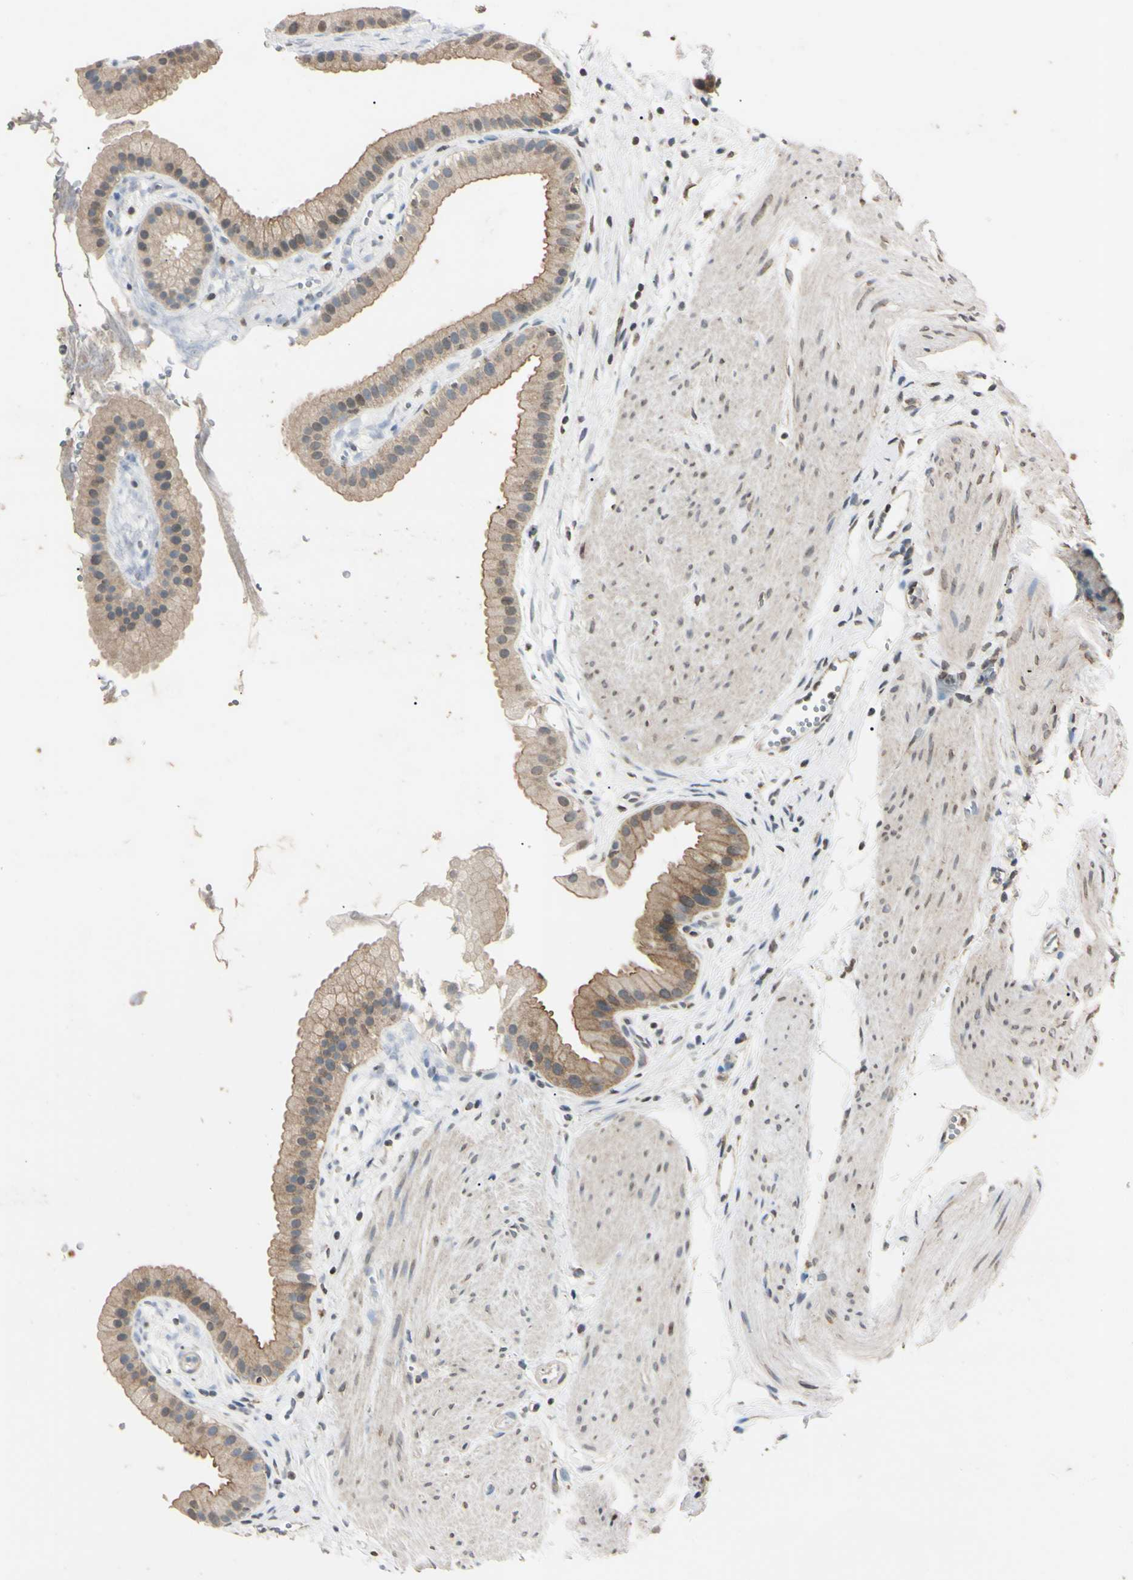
{"staining": {"intensity": "moderate", "quantity": ">75%", "location": "cytoplasmic/membranous"}, "tissue": "gallbladder", "cell_type": "Glandular cells", "image_type": "normal", "snomed": [{"axis": "morphology", "description": "Normal tissue, NOS"}, {"axis": "topography", "description": "Gallbladder"}], "caption": "Gallbladder stained with DAB (3,3'-diaminobenzidine) IHC demonstrates medium levels of moderate cytoplasmic/membranous staining in approximately >75% of glandular cells. The protein of interest is stained brown, and the nuclei are stained in blue (DAB IHC with brightfield microscopy, high magnification).", "gene": "EPN1", "patient": {"sex": "female", "age": 64}}